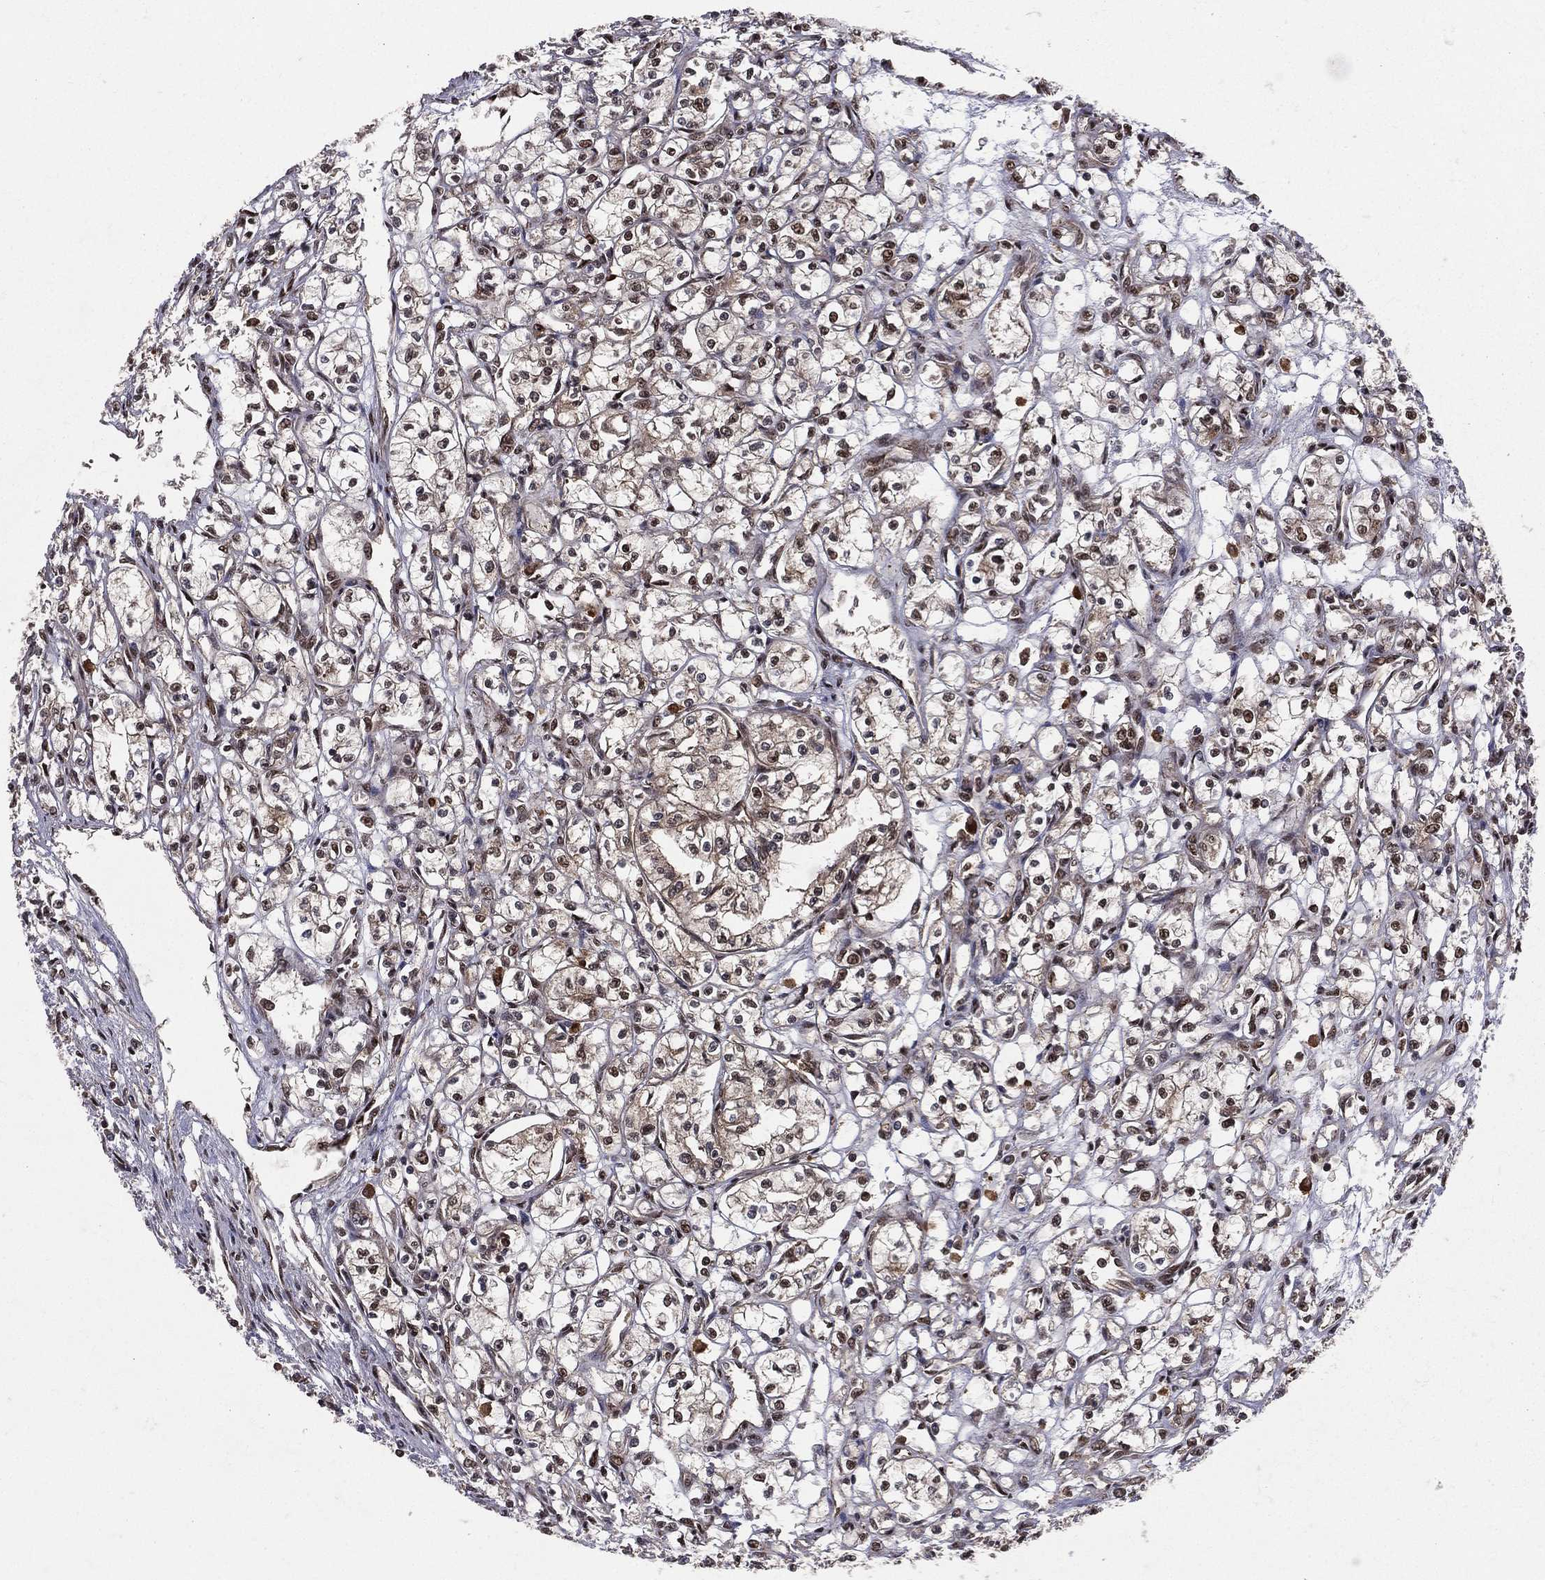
{"staining": {"intensity": "strong", "quantity": ">75%", "location": "nuclear"}, "tissue": "renal cancer", "cell_type": "Tumor cells", "image_type": "cancer", "snomed": [{"axis": "morphology", "description": "Adenocarcinoma, NOS"}, {"axis": "topography", "description": "Kidney"}], "caption": "High-power microscopy captured an immunohistochemistry histopathology image of renal adenocarcinoma, revealing strong nuclear staining in about >75% of tumor cells. The protein of interest is shown in brown color, while the nuclei are stained blue.", "gene": "COPS4", "patient": {"sex": "male", "age": 56}}